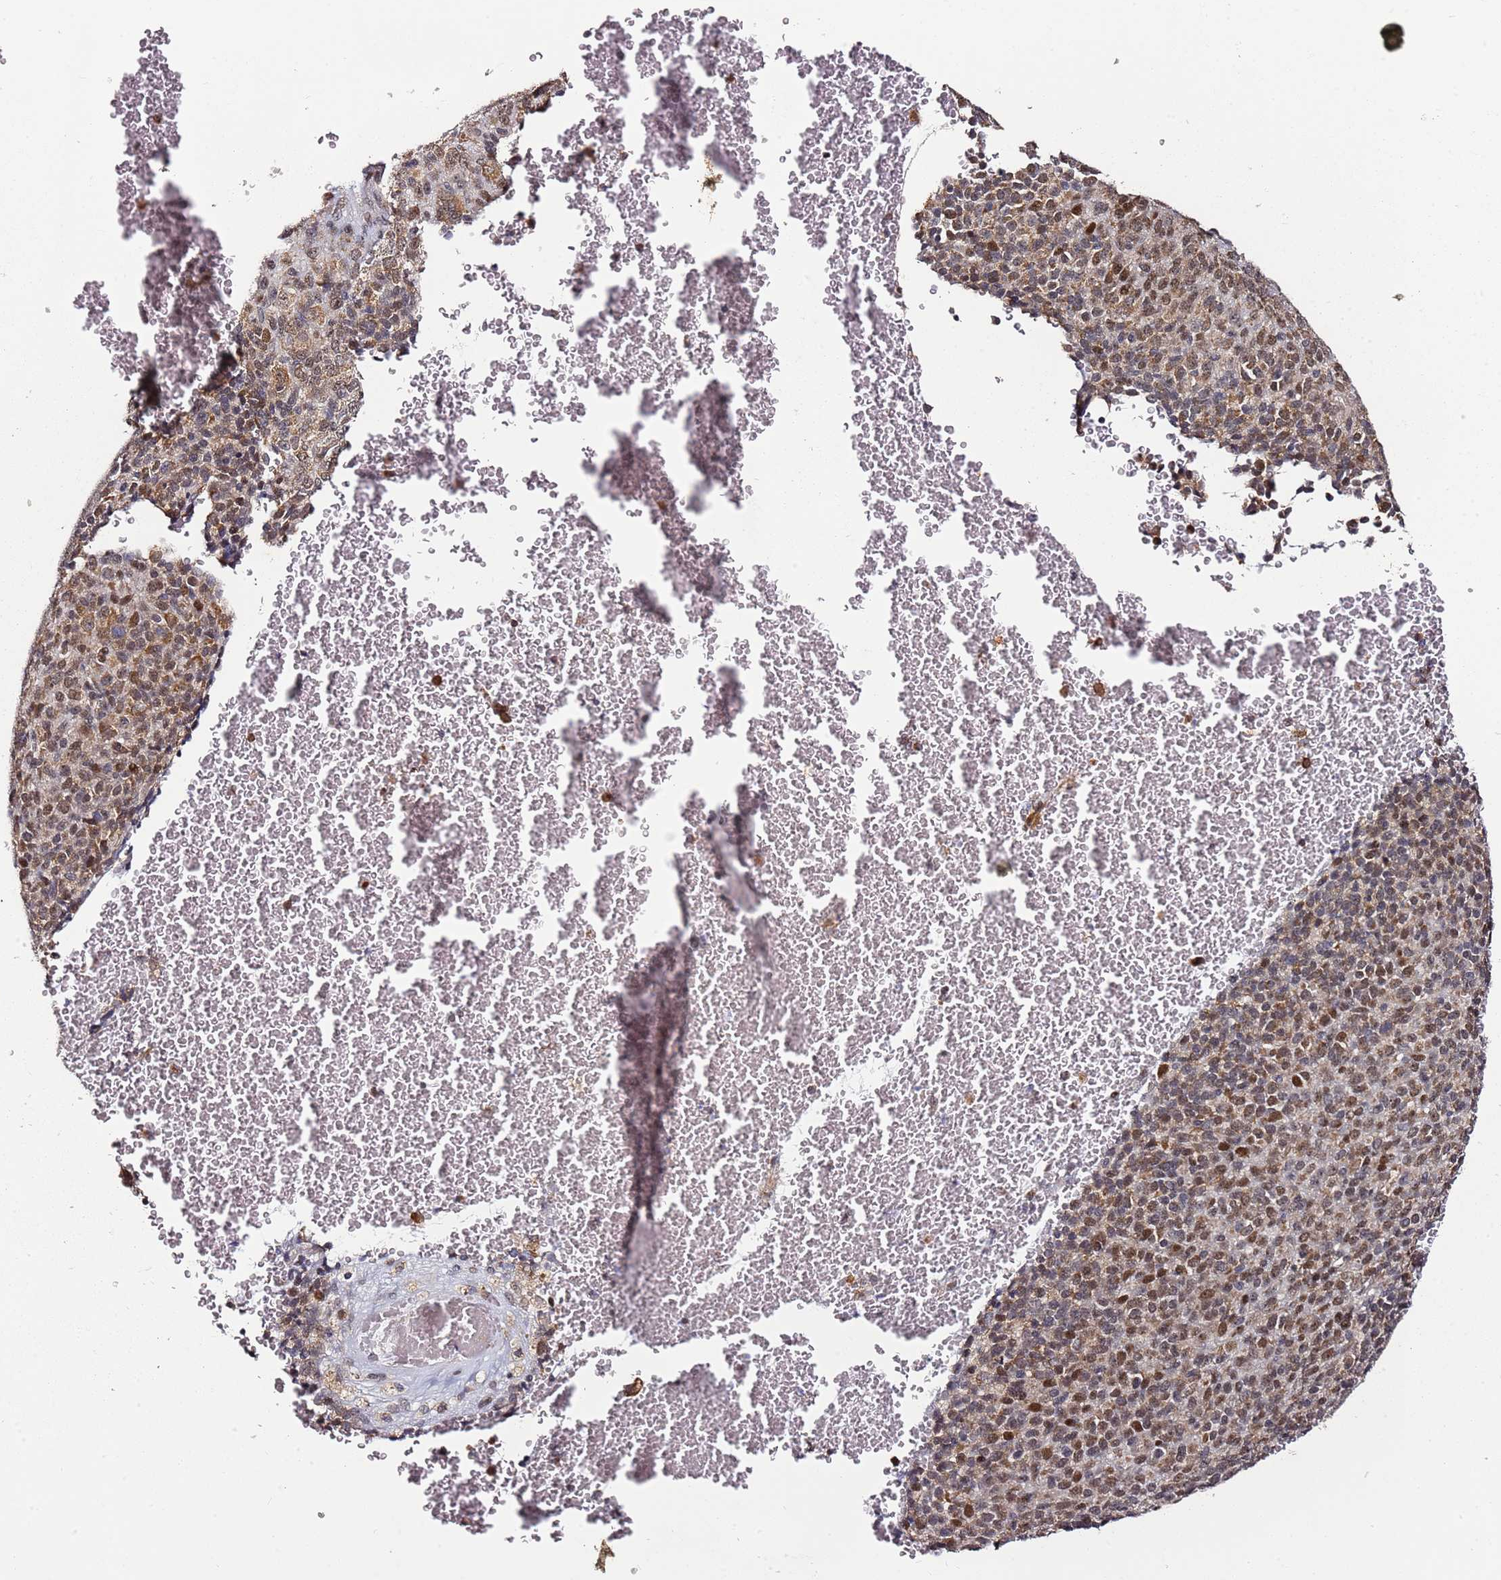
{"staining": {"intensity": "moderate", "quantity": ">75%", "location": "cytoplasmic/membranous,nuclear"}, "tissue": "melanoma", "cell_type": "Tumor cells", "image_type": "cancer", "snomed": [{"axis": "morphology", "description": "Malignant melanoma, Metastatic site"}, {"axis": "topography", "description": "Brain"}], "caption": "The image exhibits a brown stain indicating the presence of a protein in the cytoplasmic/membranous and nuclear of tumor cells in malignant melanoma (metastatic site). The staining is performed using DAB (3,3'-diaminobenzidine) brown chromogen to label protein expression. The nuclei are counter-stained blue using hematoxylin.", "gene": "TP53AIP1", "patient": {"sex": "female", "age": 56}}